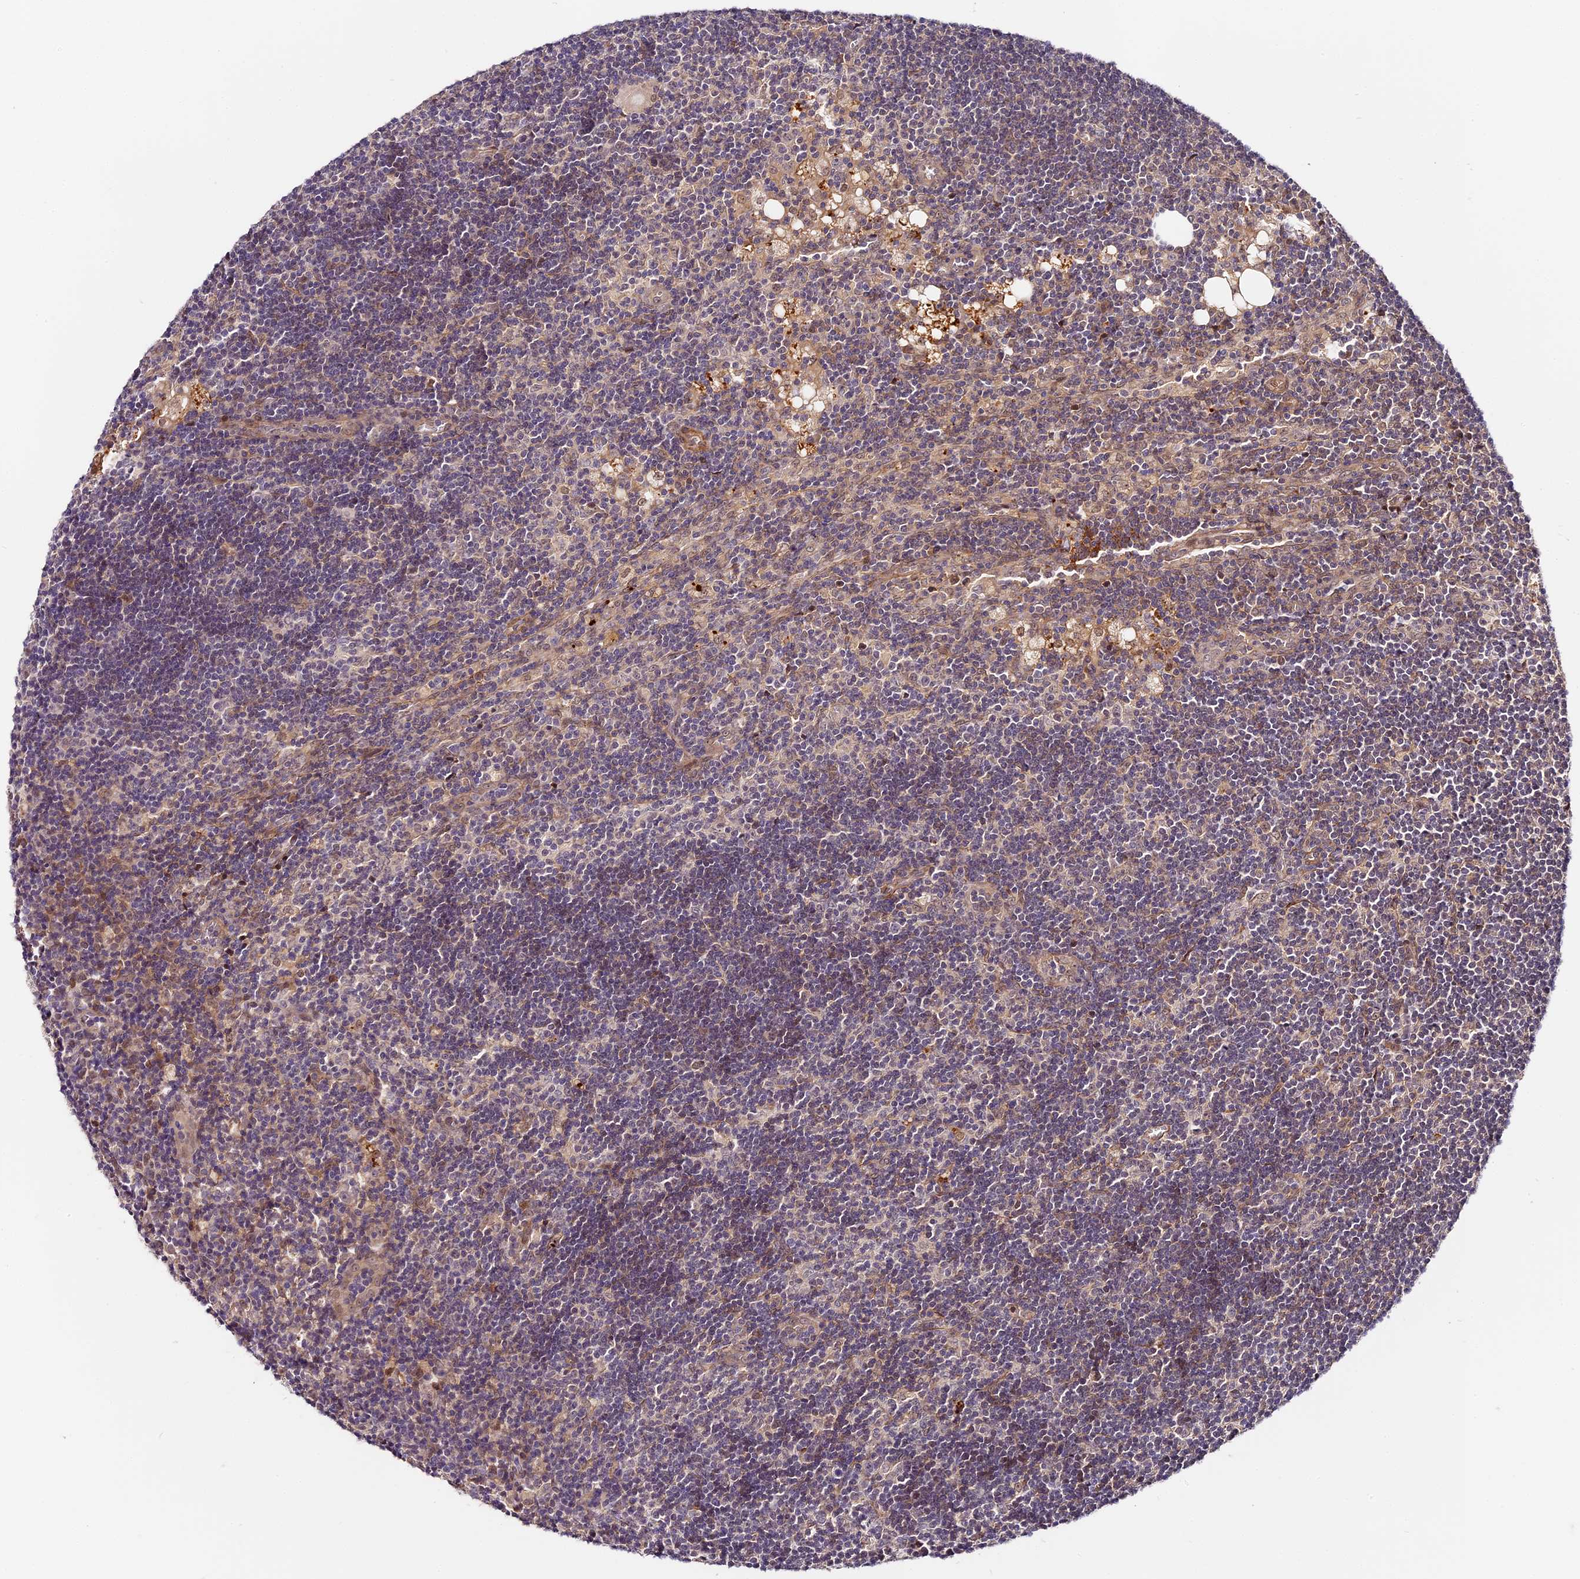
{"staining": {"intensity": "weak", "quantity": "<25%", "location": "nuclear"}, "tissue": "lymph node", "cell_type": "Germinal center cells", "image_type": "normal", "snomed": [{"axis": "morphology", "description": "Normal tissue, NOS"}, {"axis": "topography", "description": "Lymph node"}], "caption": "This histopathology image is of unremarkable lymph node stained with immunohistochemistry (IHC) to label a protein in brown with the nuclei are counter-stained blue. There is no positivity in germinal center cells.", "gene": "IMPACT", "patient": {"sex": "male", "age": 24}}